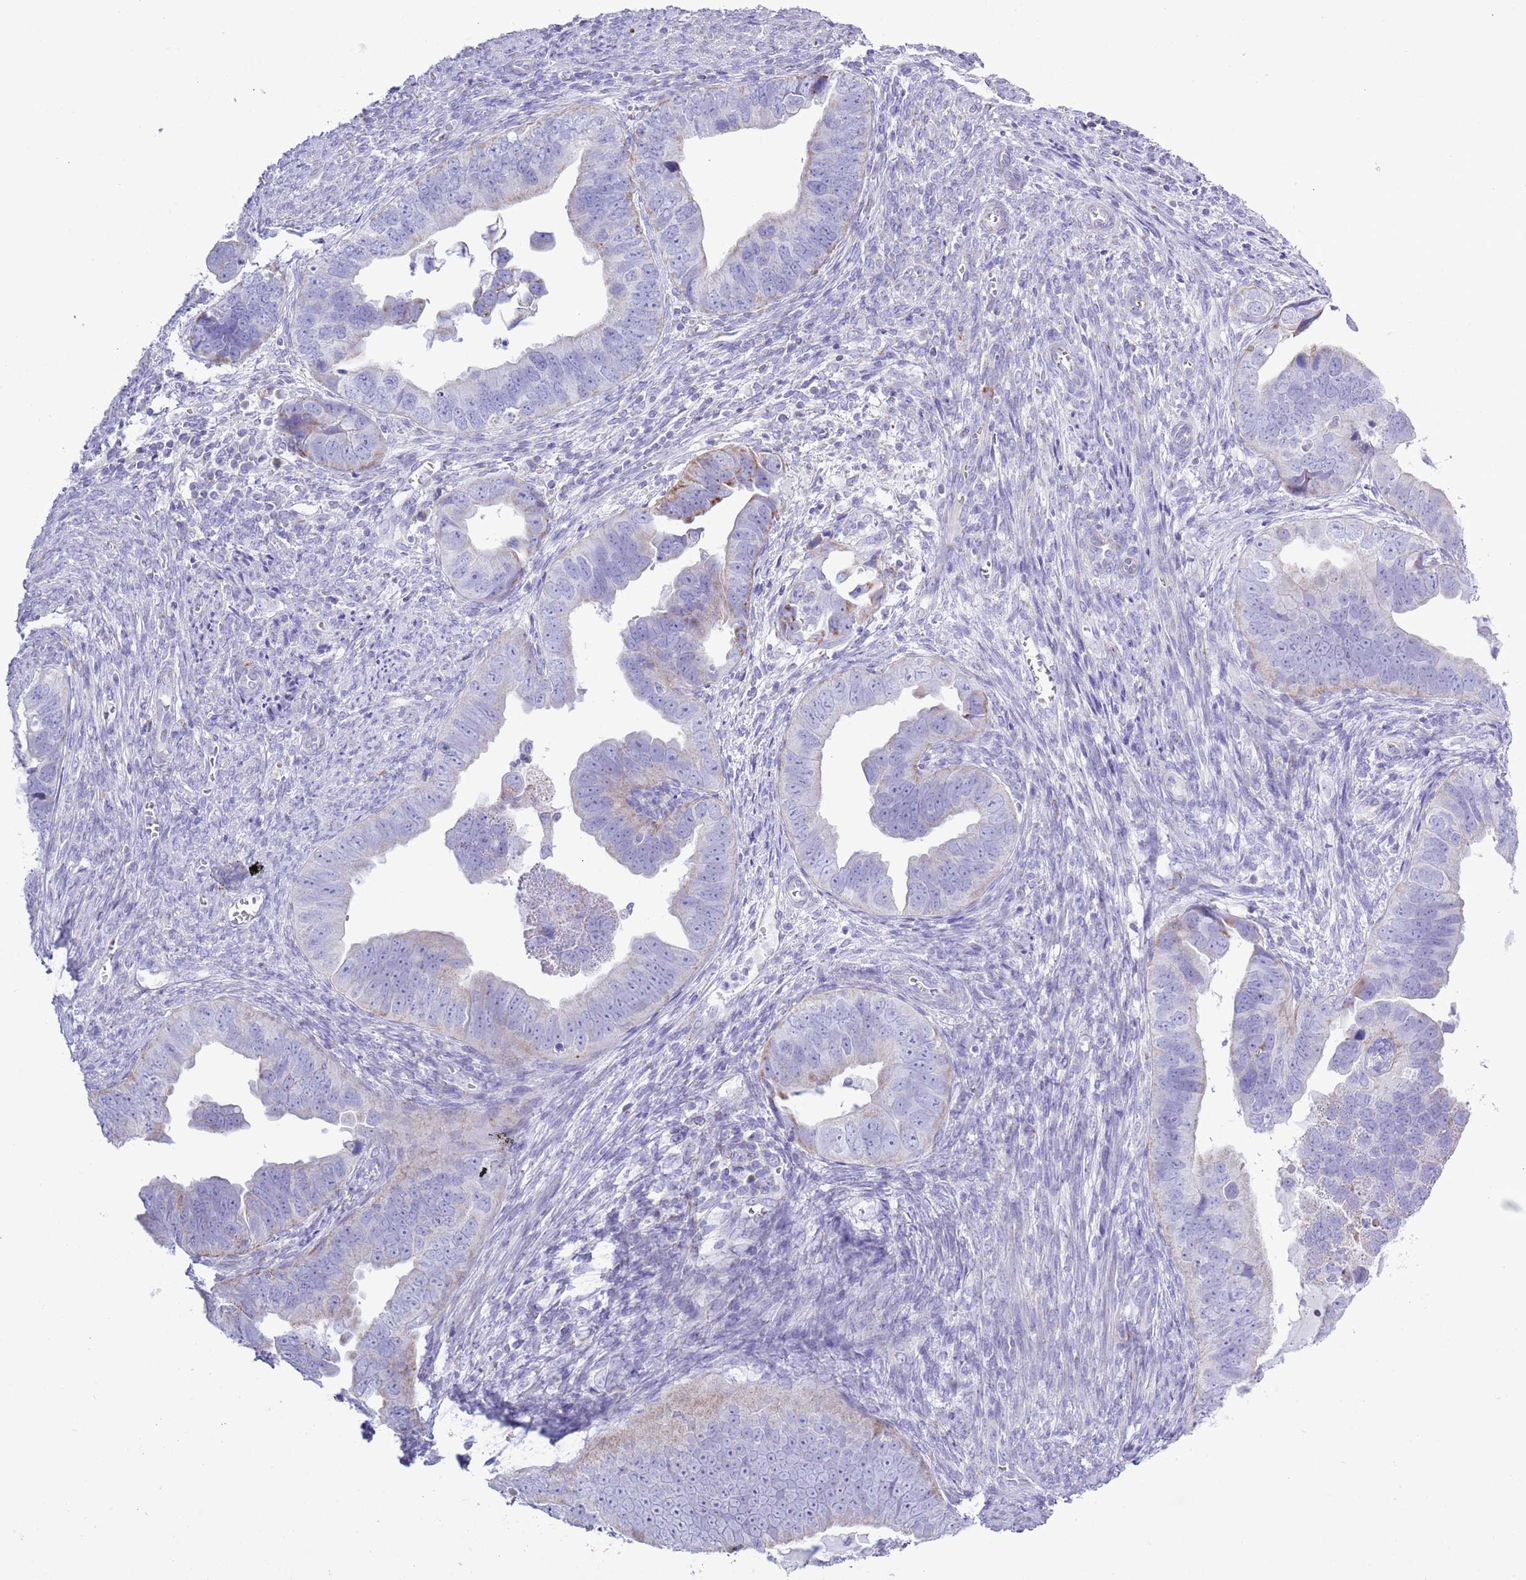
{"staining": {"intensity": "moderate", "quantity": "25%-75%", "location": "cytoplasmic/membranous"}, "tissue": "endometrial cancer", "cell_type": "Tumor cells", "image_type": "cancer", "snomed": [{"axis": "morphology", "description": "Adenocarcinoma, NOS"}, {"axis": "topography", "description": "Endometrium"}], "caption": "Immunohistochemical staining of endometrial cancer (adenocarcinoma) shows medium levels of moderate cytoplasmic/membranous positivity in approximately 25%-75% of tumor cells. Immunohistochemistry (ihc) stains the protein of interest in brown and the nuclei are stained blue.", "gene": "MOCOS", "patient": {"sex": "female", "age": 75}}